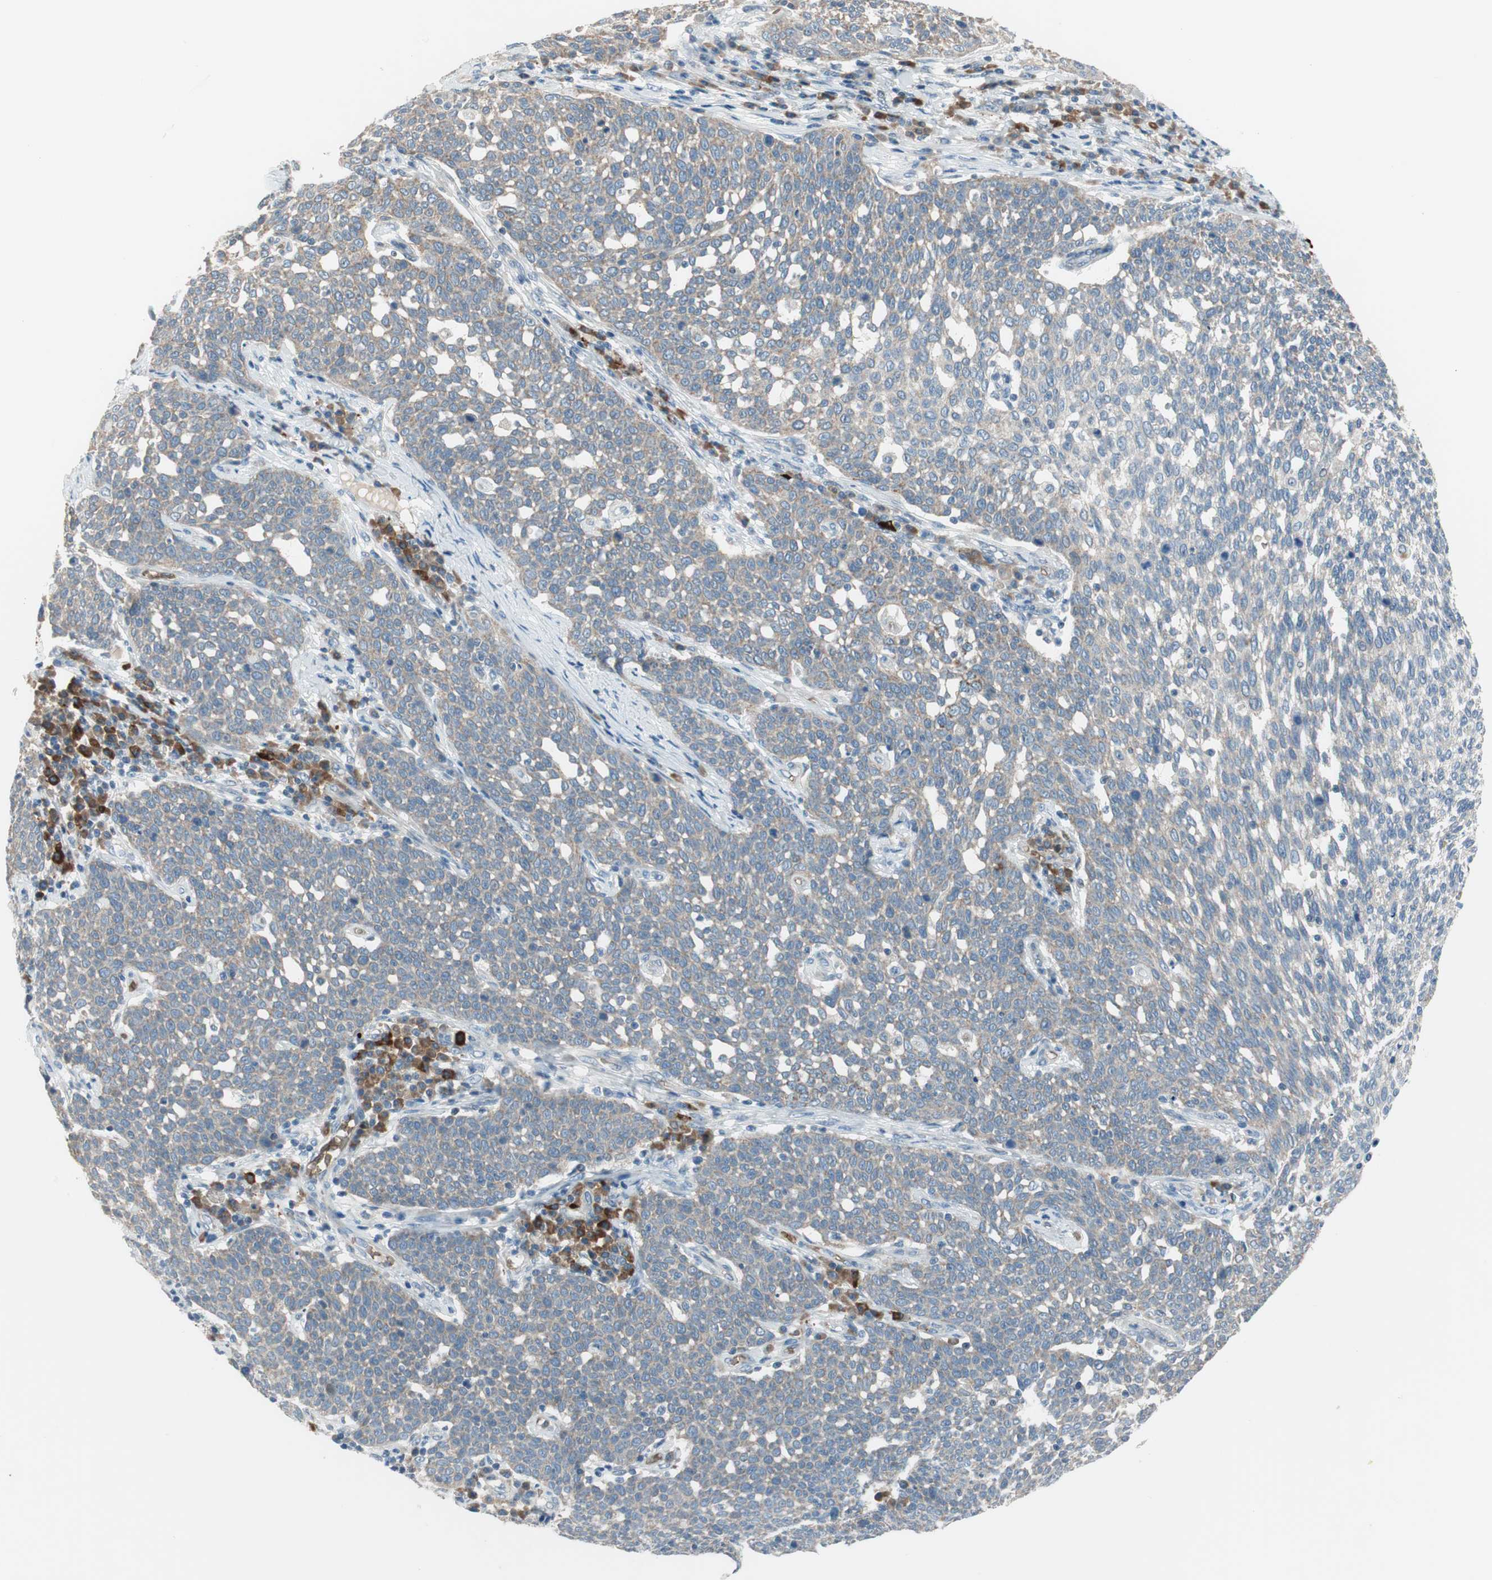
{"staining": {"intensity": "weak", "quantity": ">75%", "location": "cytoplasmic/membranous"}, "tissue": "cervical cancer", "cell_type": "Tumor cells", "image_type": "cancer", "snomed": [{"axis": "morphology", "description": "Squamous cell carcinoma, NOS"}, {"axis": "topography", "description": "Cervix"}], "caption": "Cervical cancer (squamous cell carcinoma) stained with DAB (3,3'-diaminobenzidine) immunohistochemistry shows low levels of weak cytoplasmic/membranous staining in about >75% of tumor cells.", "gene": "GYPC", "patient": {"sex": "female", "age": 34}}